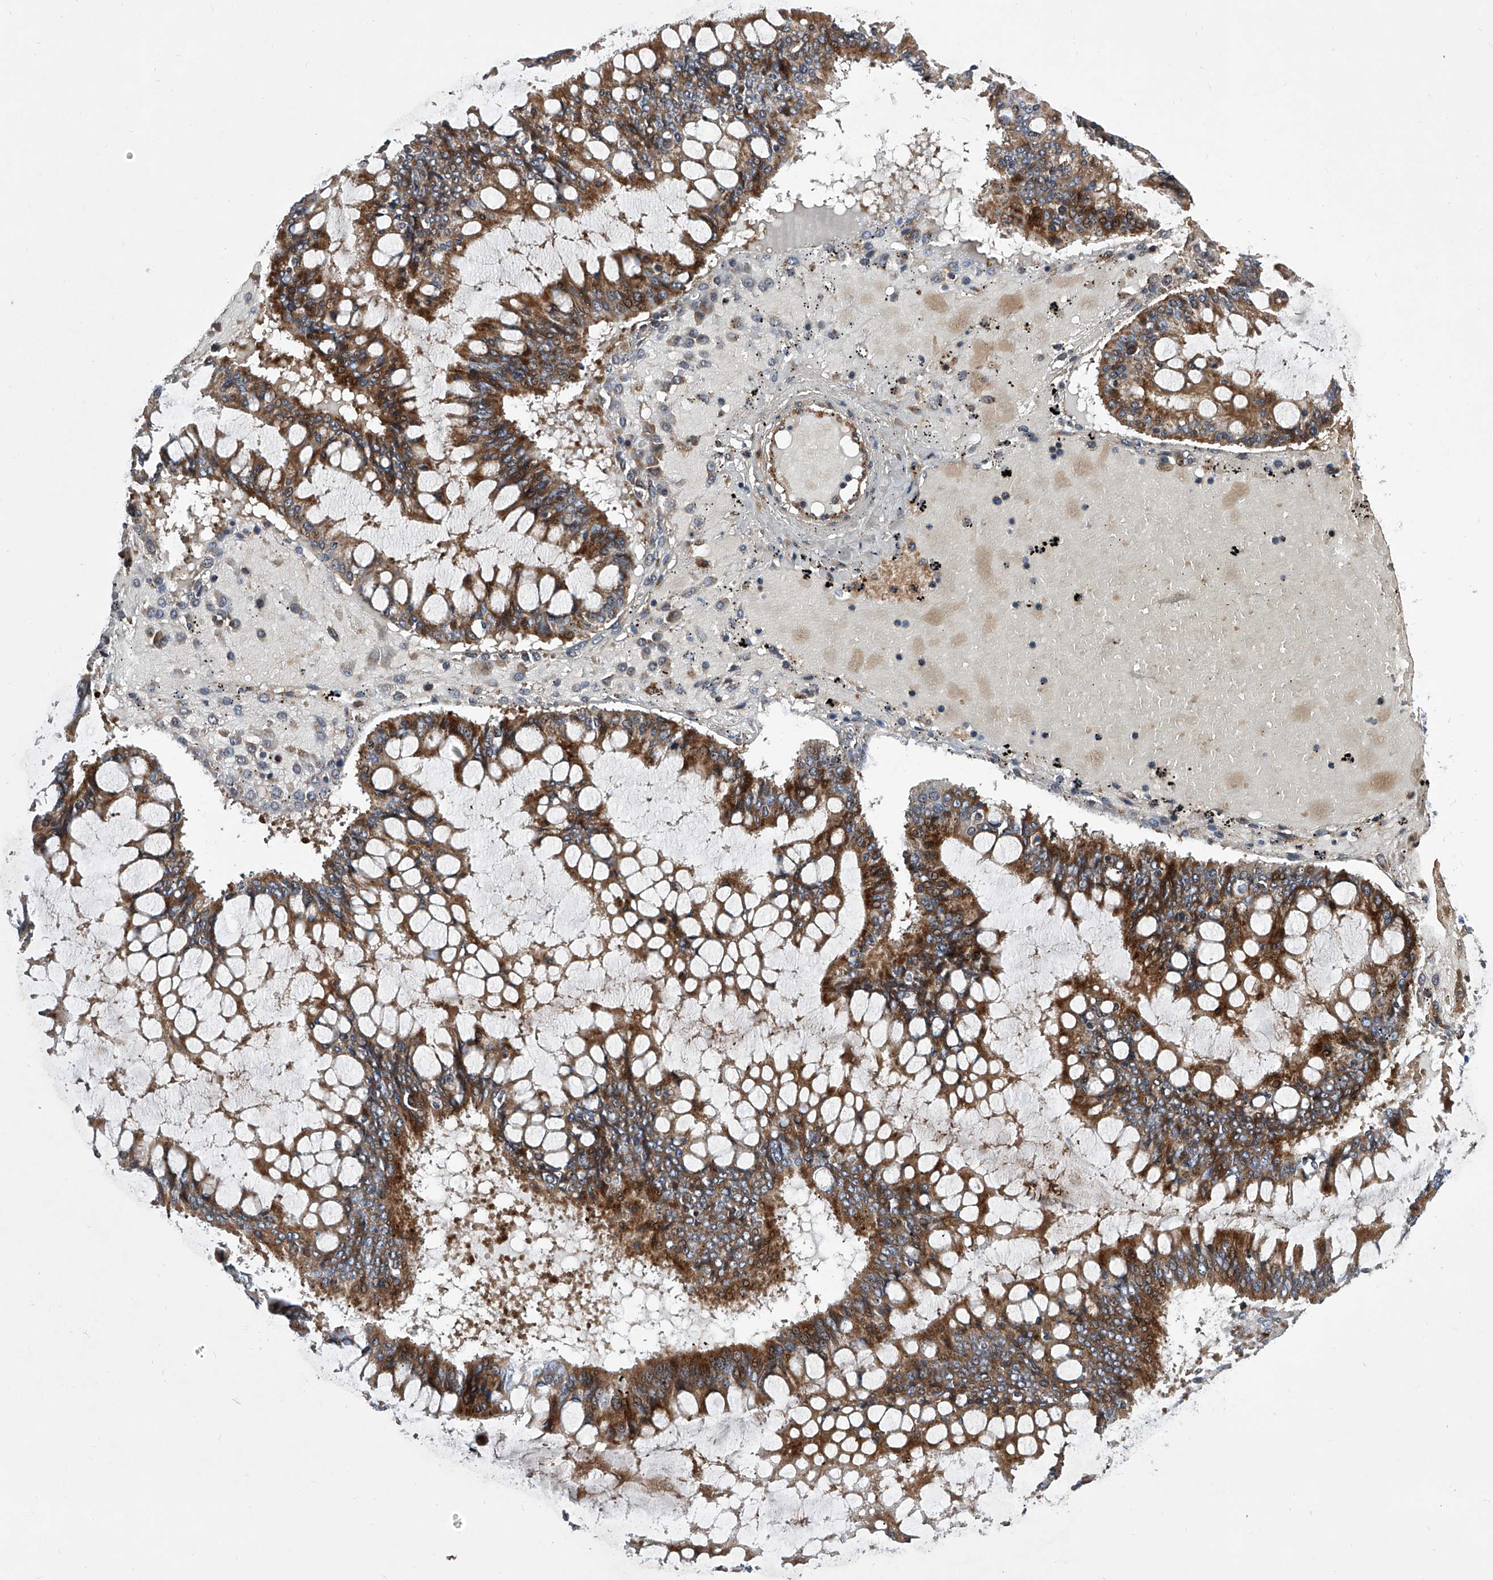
{"staining": {"intensity": "moderate", "quantity": ">75%", "location": "cytoplasmic/membranous"}, "tissue": "ovarian cancer", "cell_type": "Tumor cells", "image_type": "cancer", "snomed": [{"axis": "morphology", "description": "Cystadenocarcinoma, mucinous, NOS"}, {"axis": "topography", "description": "Ovary"}], "caption": "An image of human ovarian mucinous cystadenocarcinoma stained for a protein demonstrates moderate cytoplasmic/membranous brown staining in tumor cells. The staining was performed using DAB (3,3'-diaminobenzidine) to visualize the protein expression in brown, while the nuclei were stained in blue with hematoxylin (Magnification: 20x).", "gene": "USF3", "patient": {"sex": "female", "age": 73}}